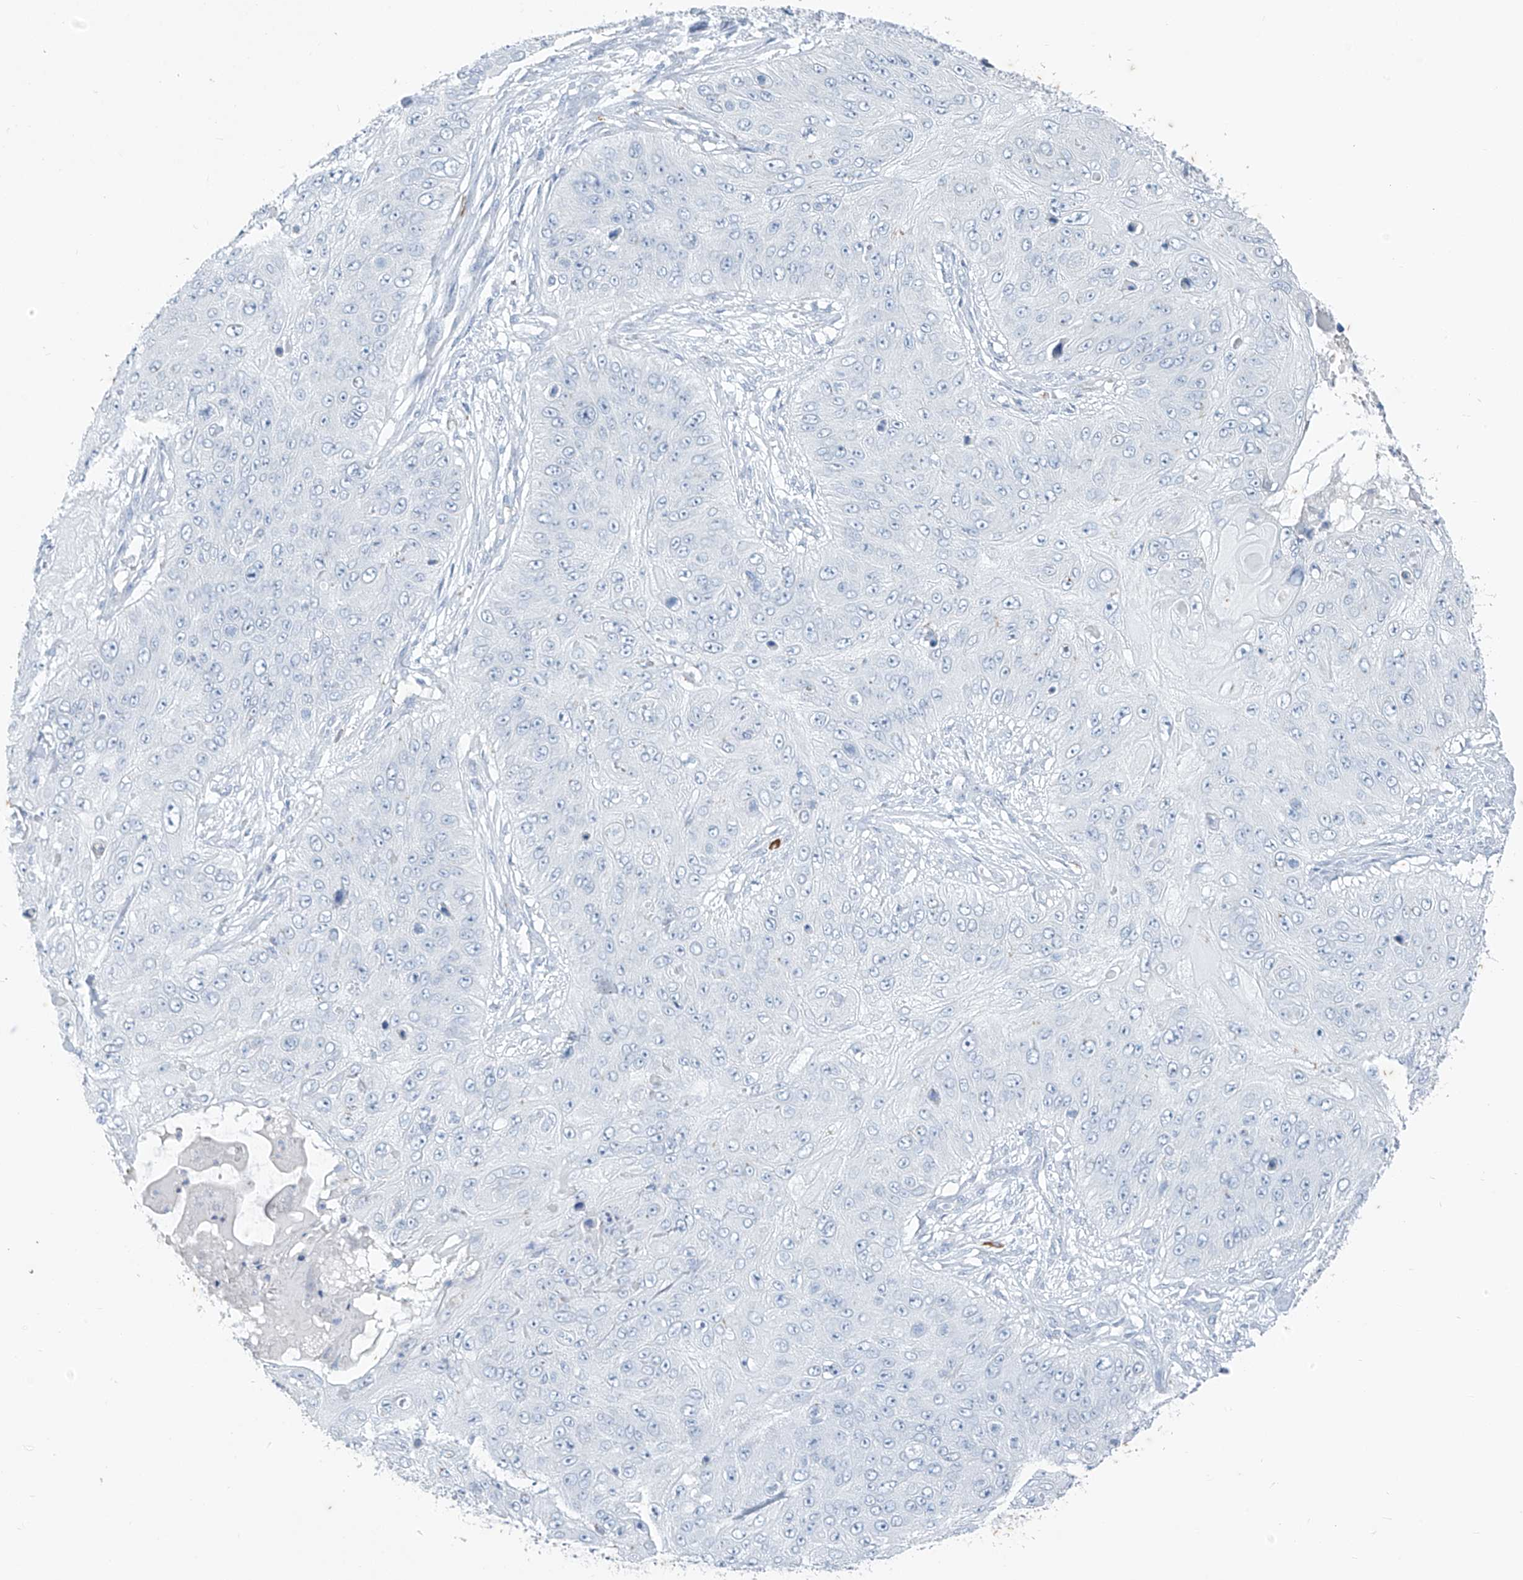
{"staining": {"intensity": "negative", "quantity": "none", "location": "none"}, "tissue": "skin cancer", "cell_type": "Tumor cells", "image_type": "cancer", "snomed": [{"axis": "morphology", "description": "Squamous cell carcinoma, NOS"}, {"axis": "topography", "description": "Skin"}], "caption": "IHC photomicrograph of skin squamous cell carcinoma stained for a protein (brown), which demonstrates no expression in tumor cells. (Brightfield microscopy of DAB IHC at high magnification).", "gene": "CX3CR1", "patient": {"sex": "female", "age": 80}}